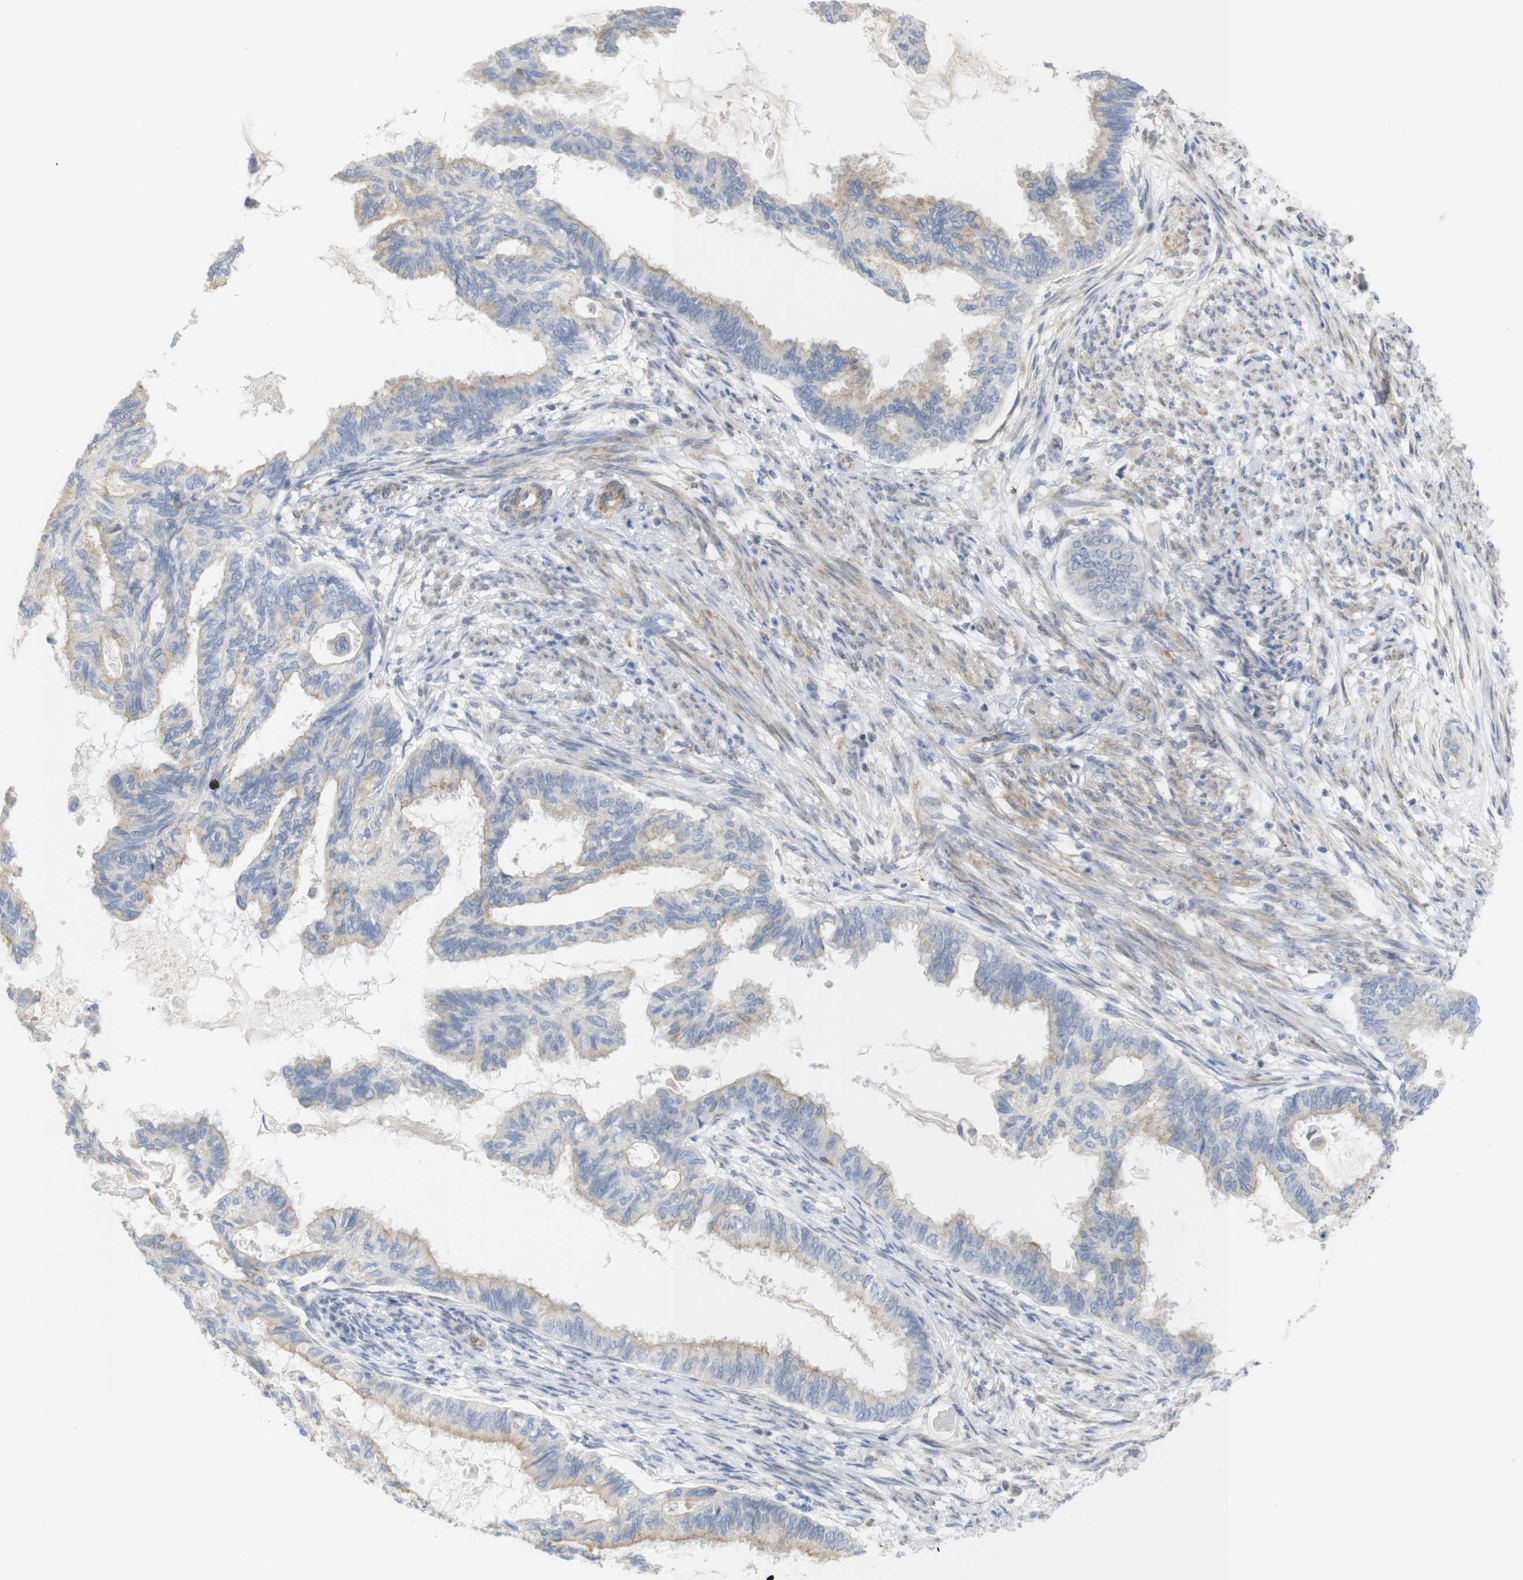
{"staining": {"intensity": "weak", "quantity": "25%-75%", "location": "cytoplasmic/membranous"}, "tissue": "cervical cancer", "cell_type": "Tumor cells", "image_type": "cancer", "snomed": [{"axis": "morphology", "description": "Normal tissue, NOS"}, {"axis": "morphology", "description": "Adenocarcinoma, NOS"}, {"axis": "topography", "description": "Cervix"}, {"axis": "topography", "description": "Endometrium"}], "caption": "Cervical cancer stained with immunohistochemistry (IHC) demonstrates weak cytoplasmic/membranous positivity in about 25%-75% of tumor cells.", "gene": "ITPR1", "patient": {"sex": "female", "age": 86}}